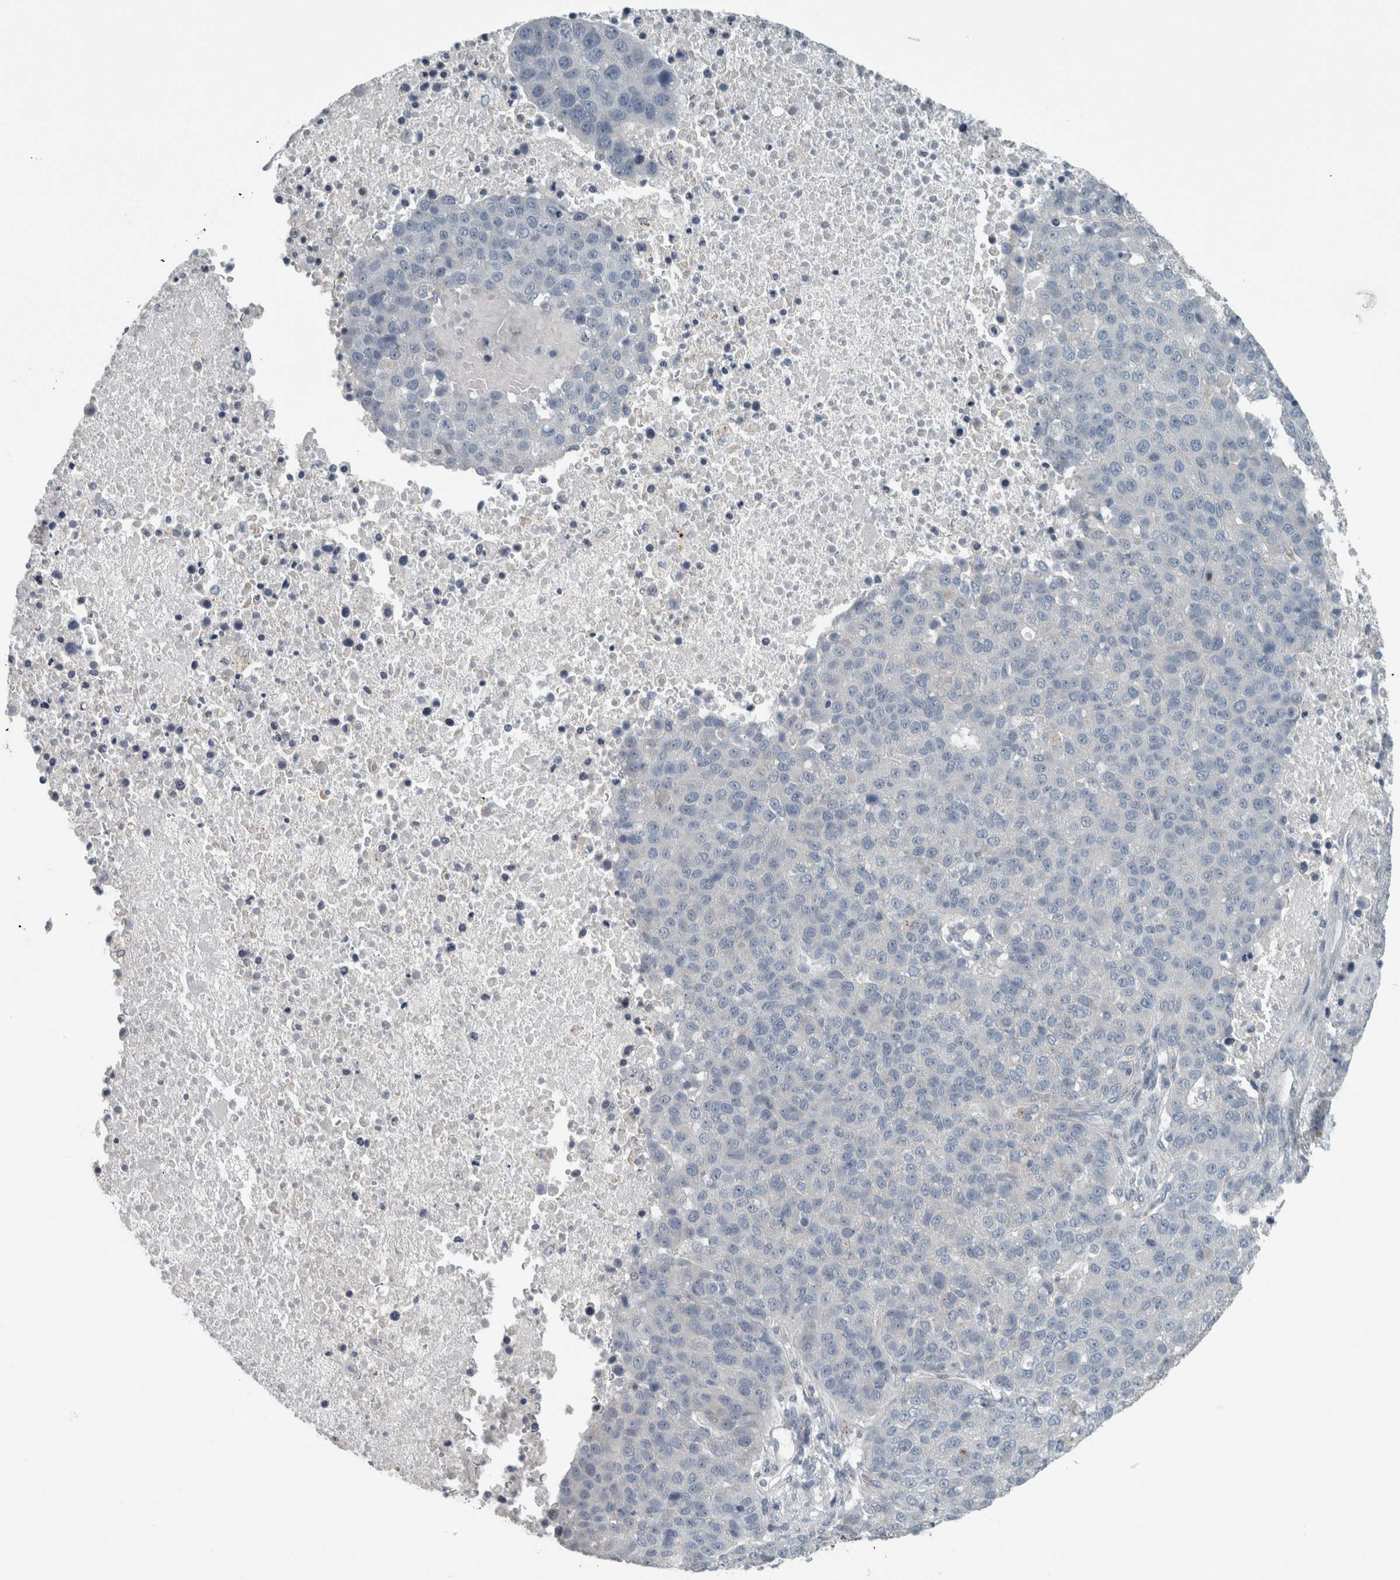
{"staining": {"intensity": "negative", "quantity": "none", "location": "none"}, "tissue": "pancreatic cancer", "cell_type": "Tumor cells", "image_type": "cancer", "snomed": [{"axis": "morphology", "description": "Adenocarcinoma, NOS"}, {"axis": "topography", "description": "Pancreas"}], "caption": "Tumor cells show no significant staining in pancreatic adenocarcinoma.", "gene": "KIF1C", "patient": {"sex": "female", "age": 61}}